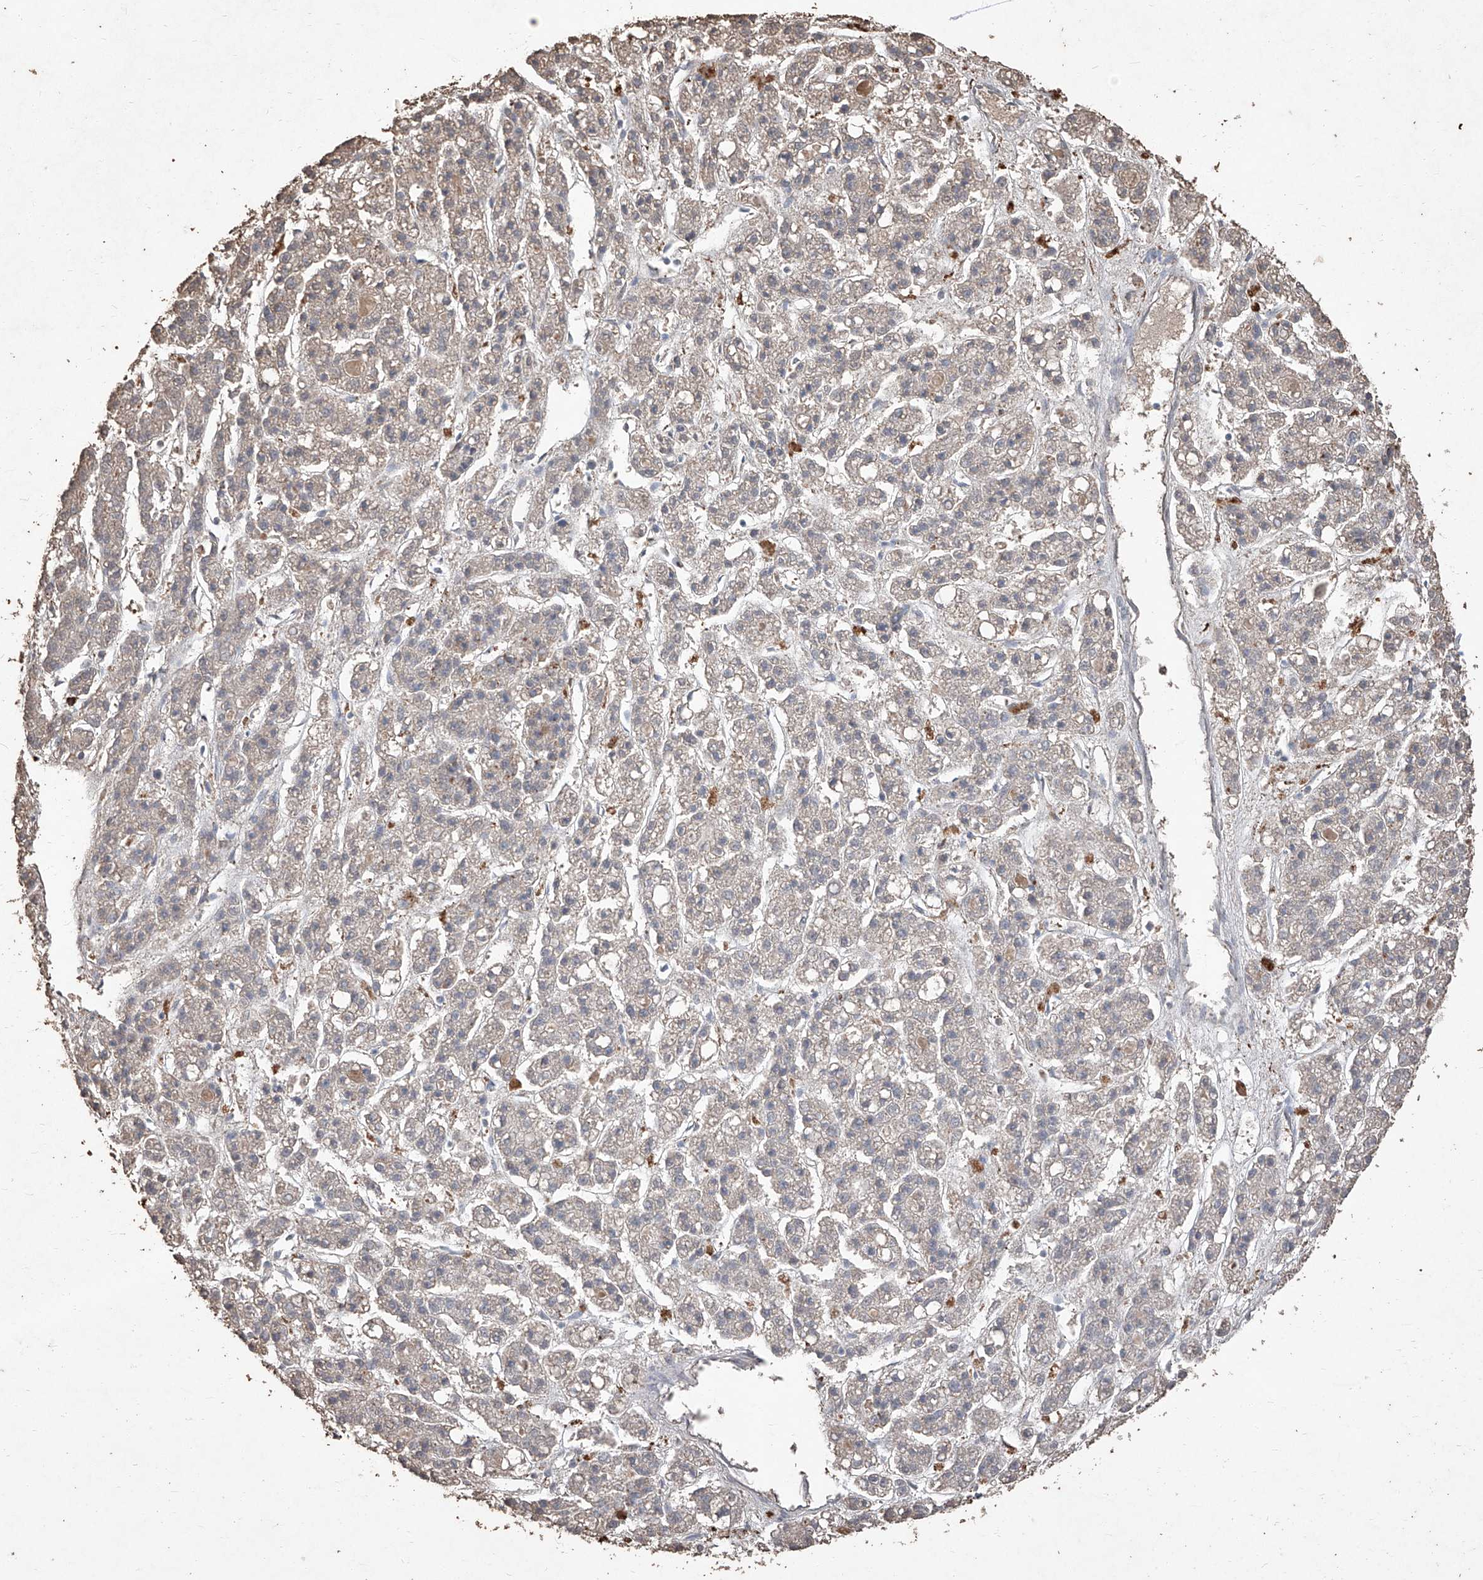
{"staining": {"intensity": "weak", "quantity": "25%-75%", "location": "cytoplasmic/membranous"}, "tissue": "liver cancer", "cell_type": "Tumor cells", "image_type": "cancer", "snomed": [{"axis": "morphology", "description": "Carcinoma, Hepatocellular, NOS"}, {"axis": "topography", "description": "Liver"}], "caption": "Weak cytoplasmic/membranous protein staining is present in about 25%-75% of tumor cells in liver cancer (hepatocellular carcinoma).", "gene": "EML1", "patient": {"sex": "male", "age": 70}}